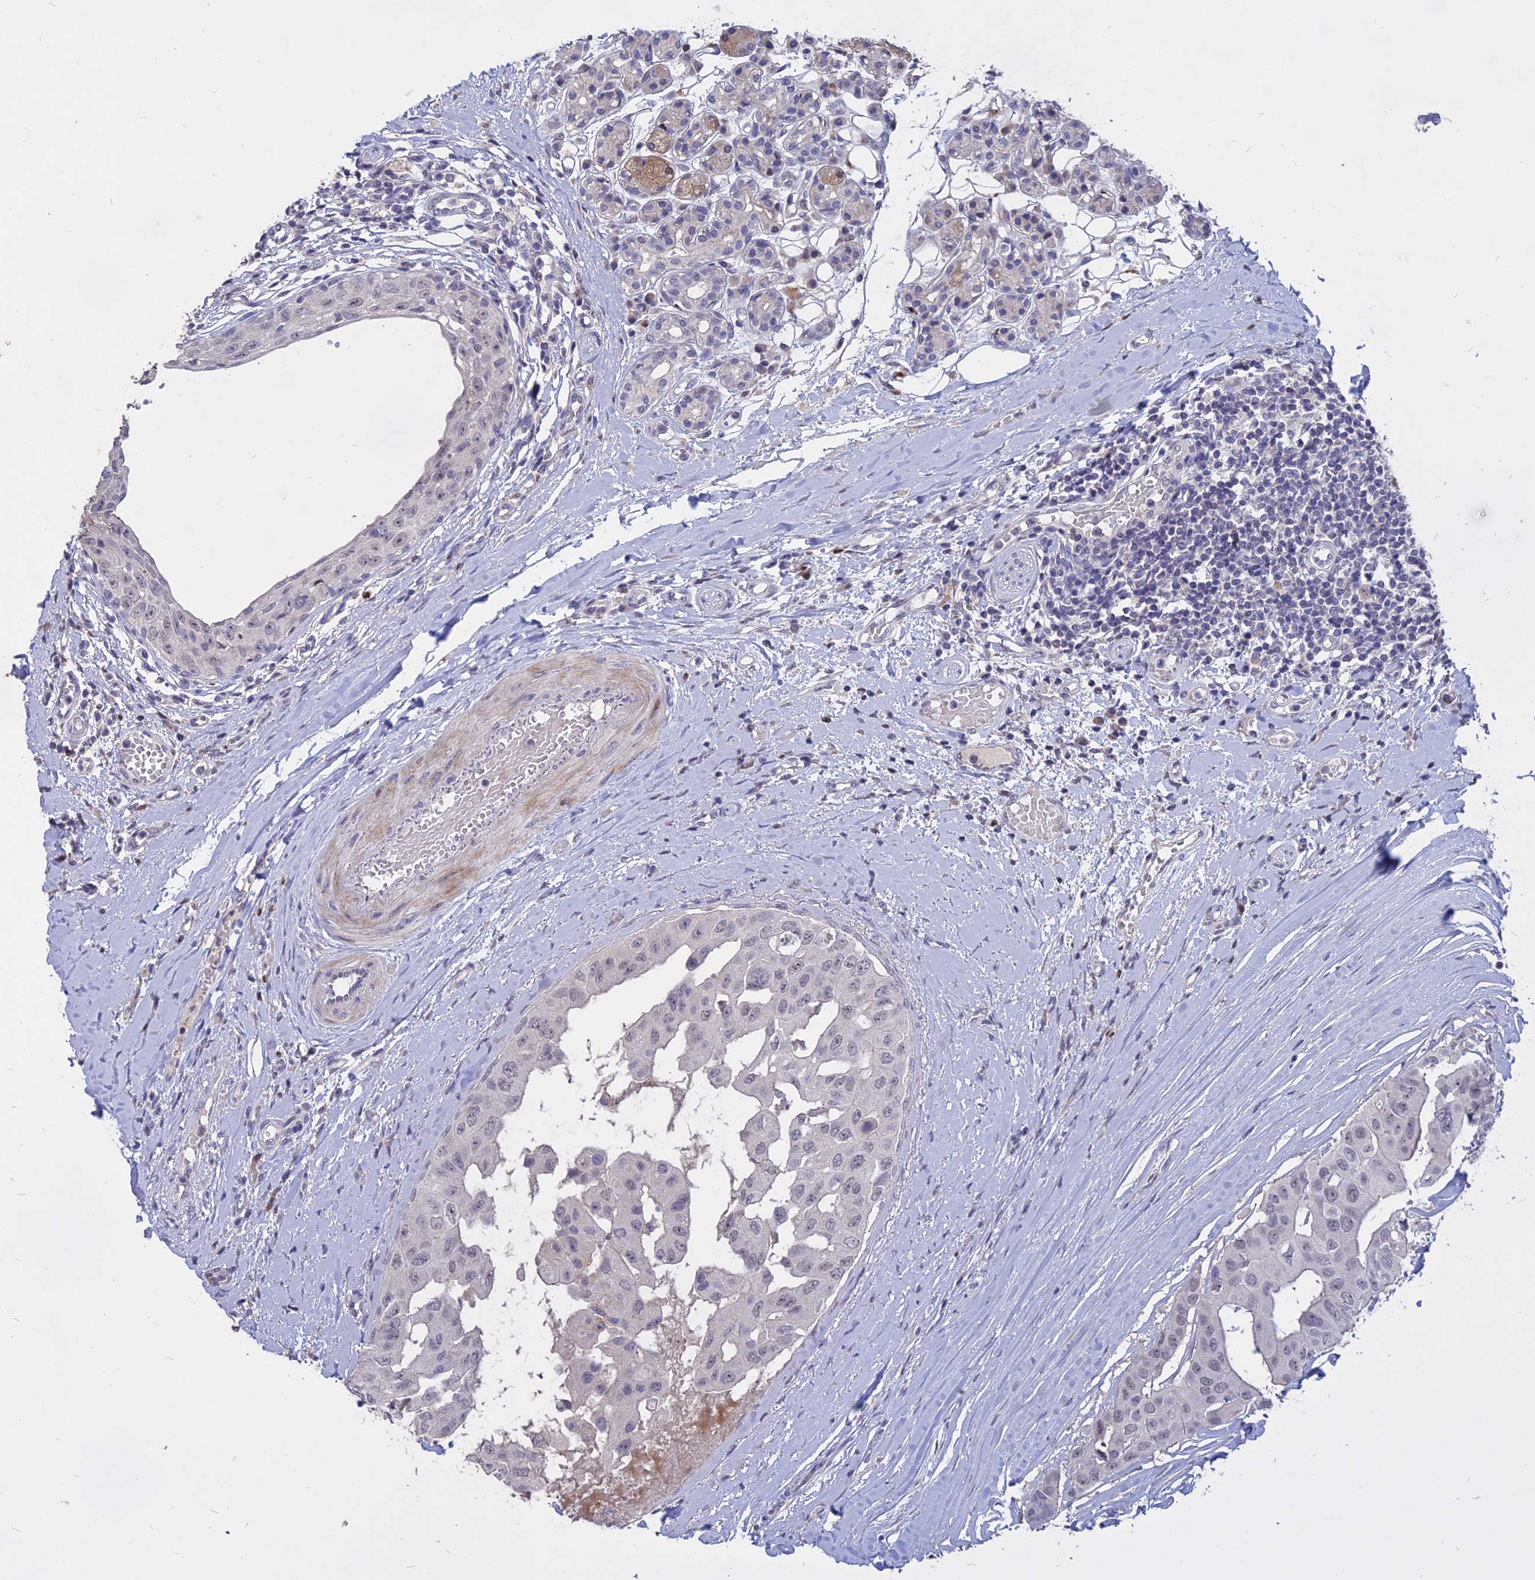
{"staining": {"intensity": "weak", "quantity": "<25%", "location": "nuclear"}, "tissue": "head and neck cancer", "cell_type": "Tumor cells", "image_type": "cancer", "snomed": [{"axis": "morphology", "description": "Adenocarcinoma, NOS"}, {"axis": "morphology", "description": "Adenocarcinoma, metastatic, NOS"}, {"axis": "topography", "description": "Head-Neck"}], "caption": "Immunohistochemistry of human head and neck metastatic adenocarcinoma demonstrates no expression in tumor cells. (Immunohistochemistry (ihc), brightfield microscopy, high magnification).", "gene": "TMEM263", "patient": {"sex": "male", "age": 75}}